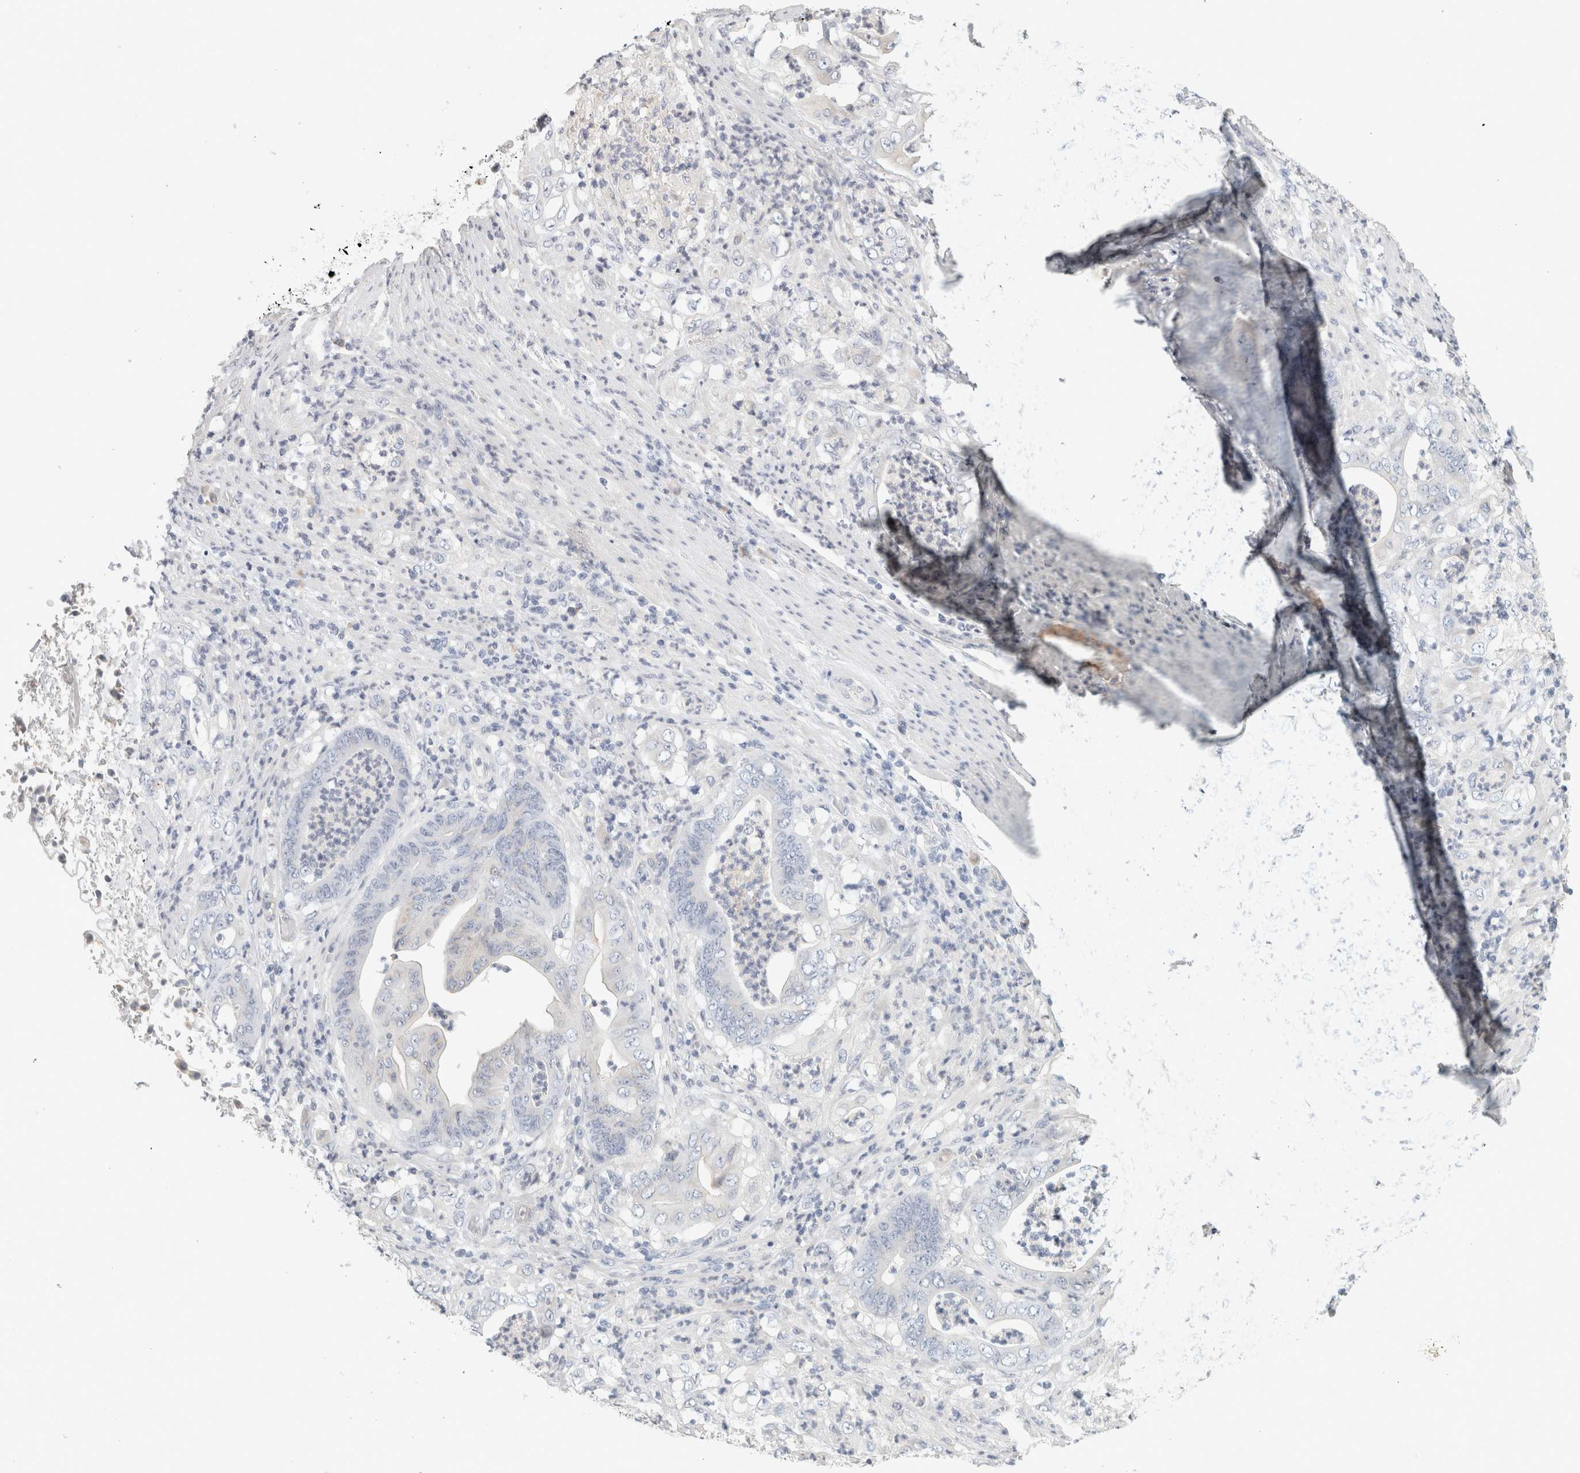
{"staining": {"intensity": "negative", "quantity": "none", "location": "none"}, "tissue": "stomach cancer", "cell_type": "Tumor cells", "image_type": "cancer", "snomed": [{"axis": "morphology", "description": "Adenocarcinoma, NOS"}, {"axis": "topography", "description": "Stomach"}], "caption": "A high-resolution micrograph shows IHC staining of adenocarcinoma (stomach), which shows no significant staining in tumor cells.", "gene": "STK31", "patient": {"sex": "female", "age": 73}}